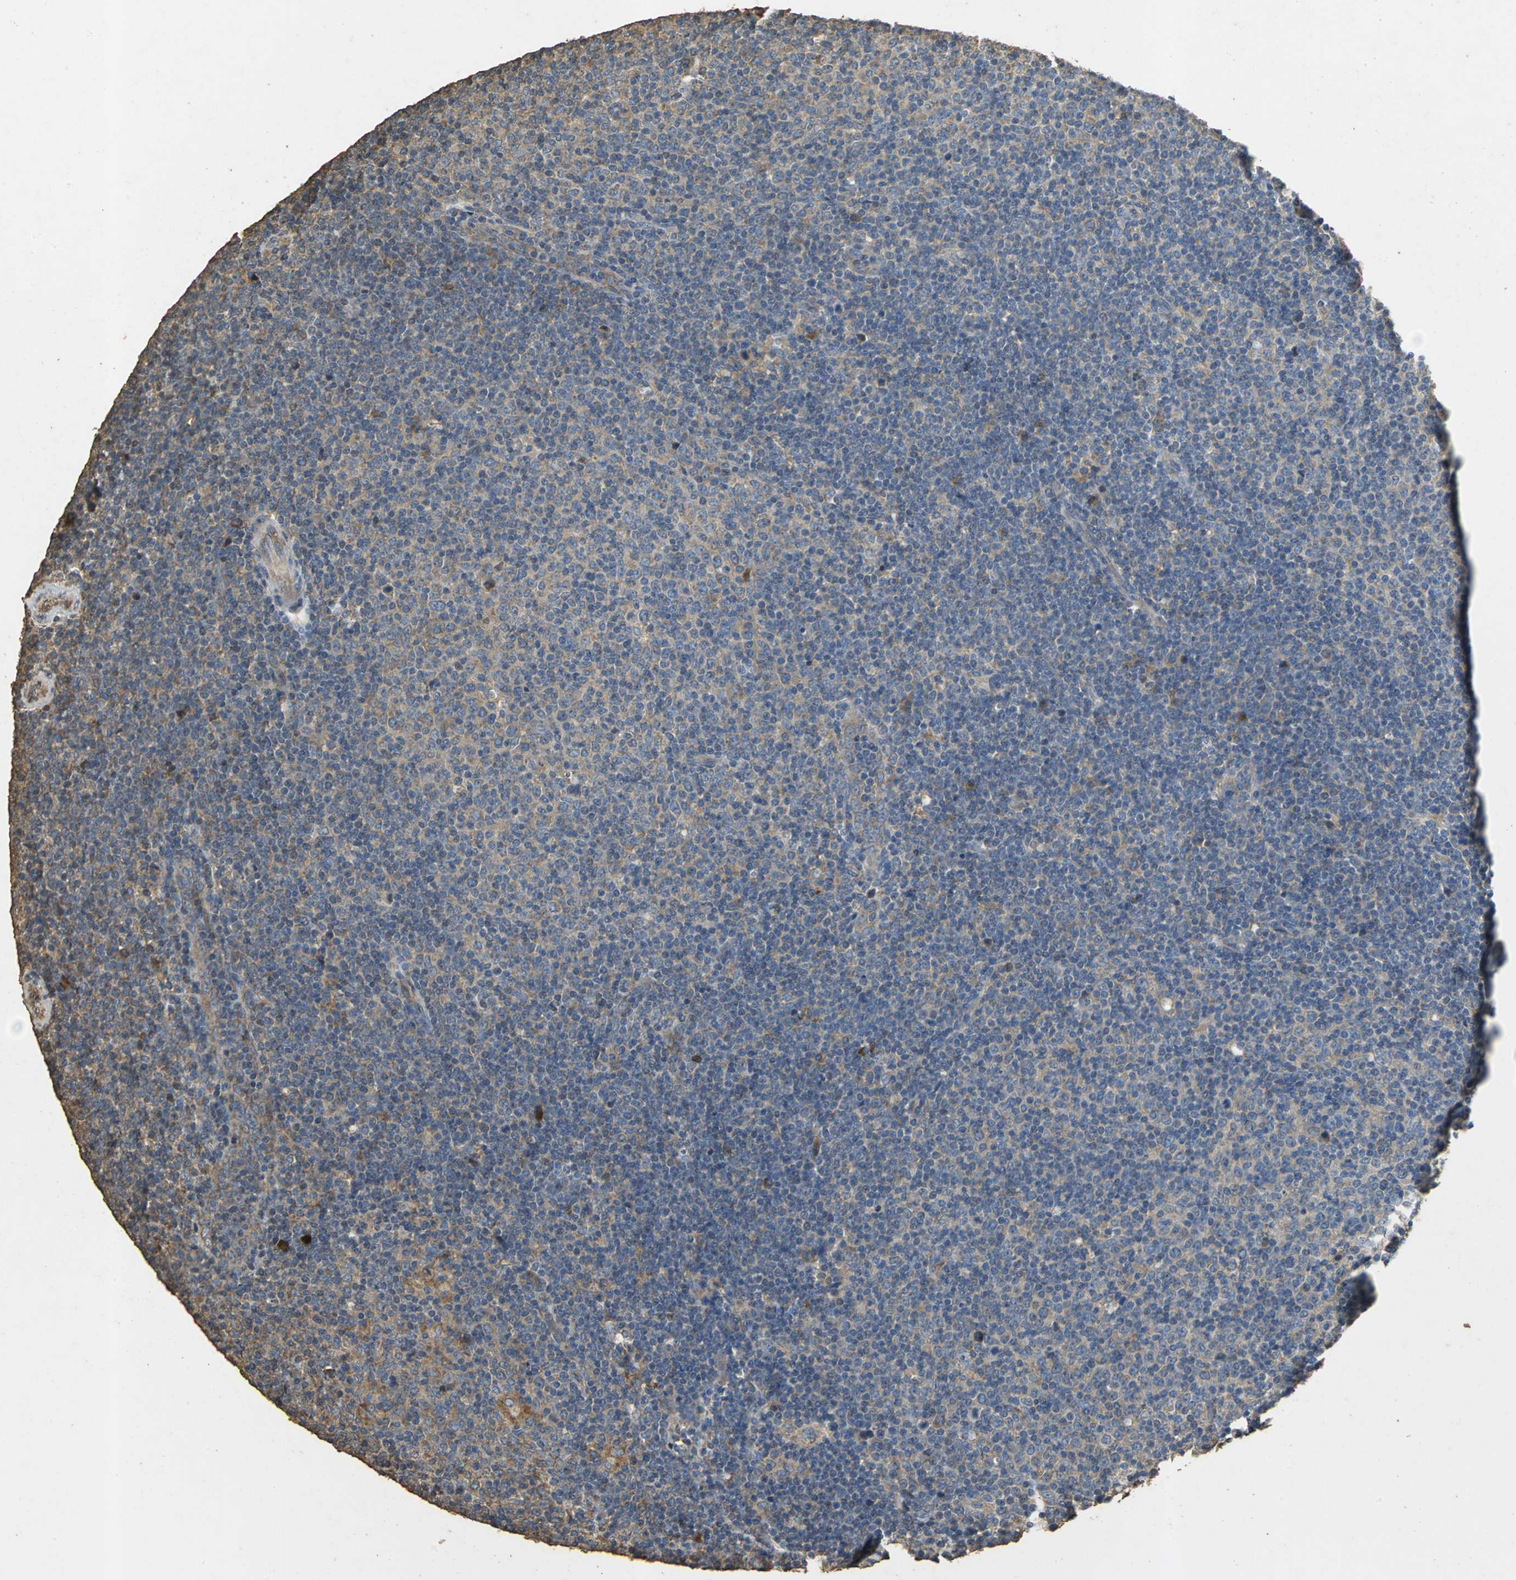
{"staining": {"intensity": "weak", "quantity": "25%-75%", "location": "cytoplasmic/membranous"}, "tissue": "lymphoma", "cell_type": "Tumor cells", "image_type": "cancer", "snomed": [{"axis": "morphology", "description": "Malignant lymphoma, non-Hodgkin's type, Low grade"}, {"axis": "topography", "description": "Lymph node"}], "caption": "Protein analysis of malignant lymphoma, non-Hodgkin's type (low-grade) tissue displays weak cytoplasmic/membranous expression in approximately 25%-75% of tumor cells.", "gene": "ACSL4", "patient": {"sex": "male", "age": 70}}